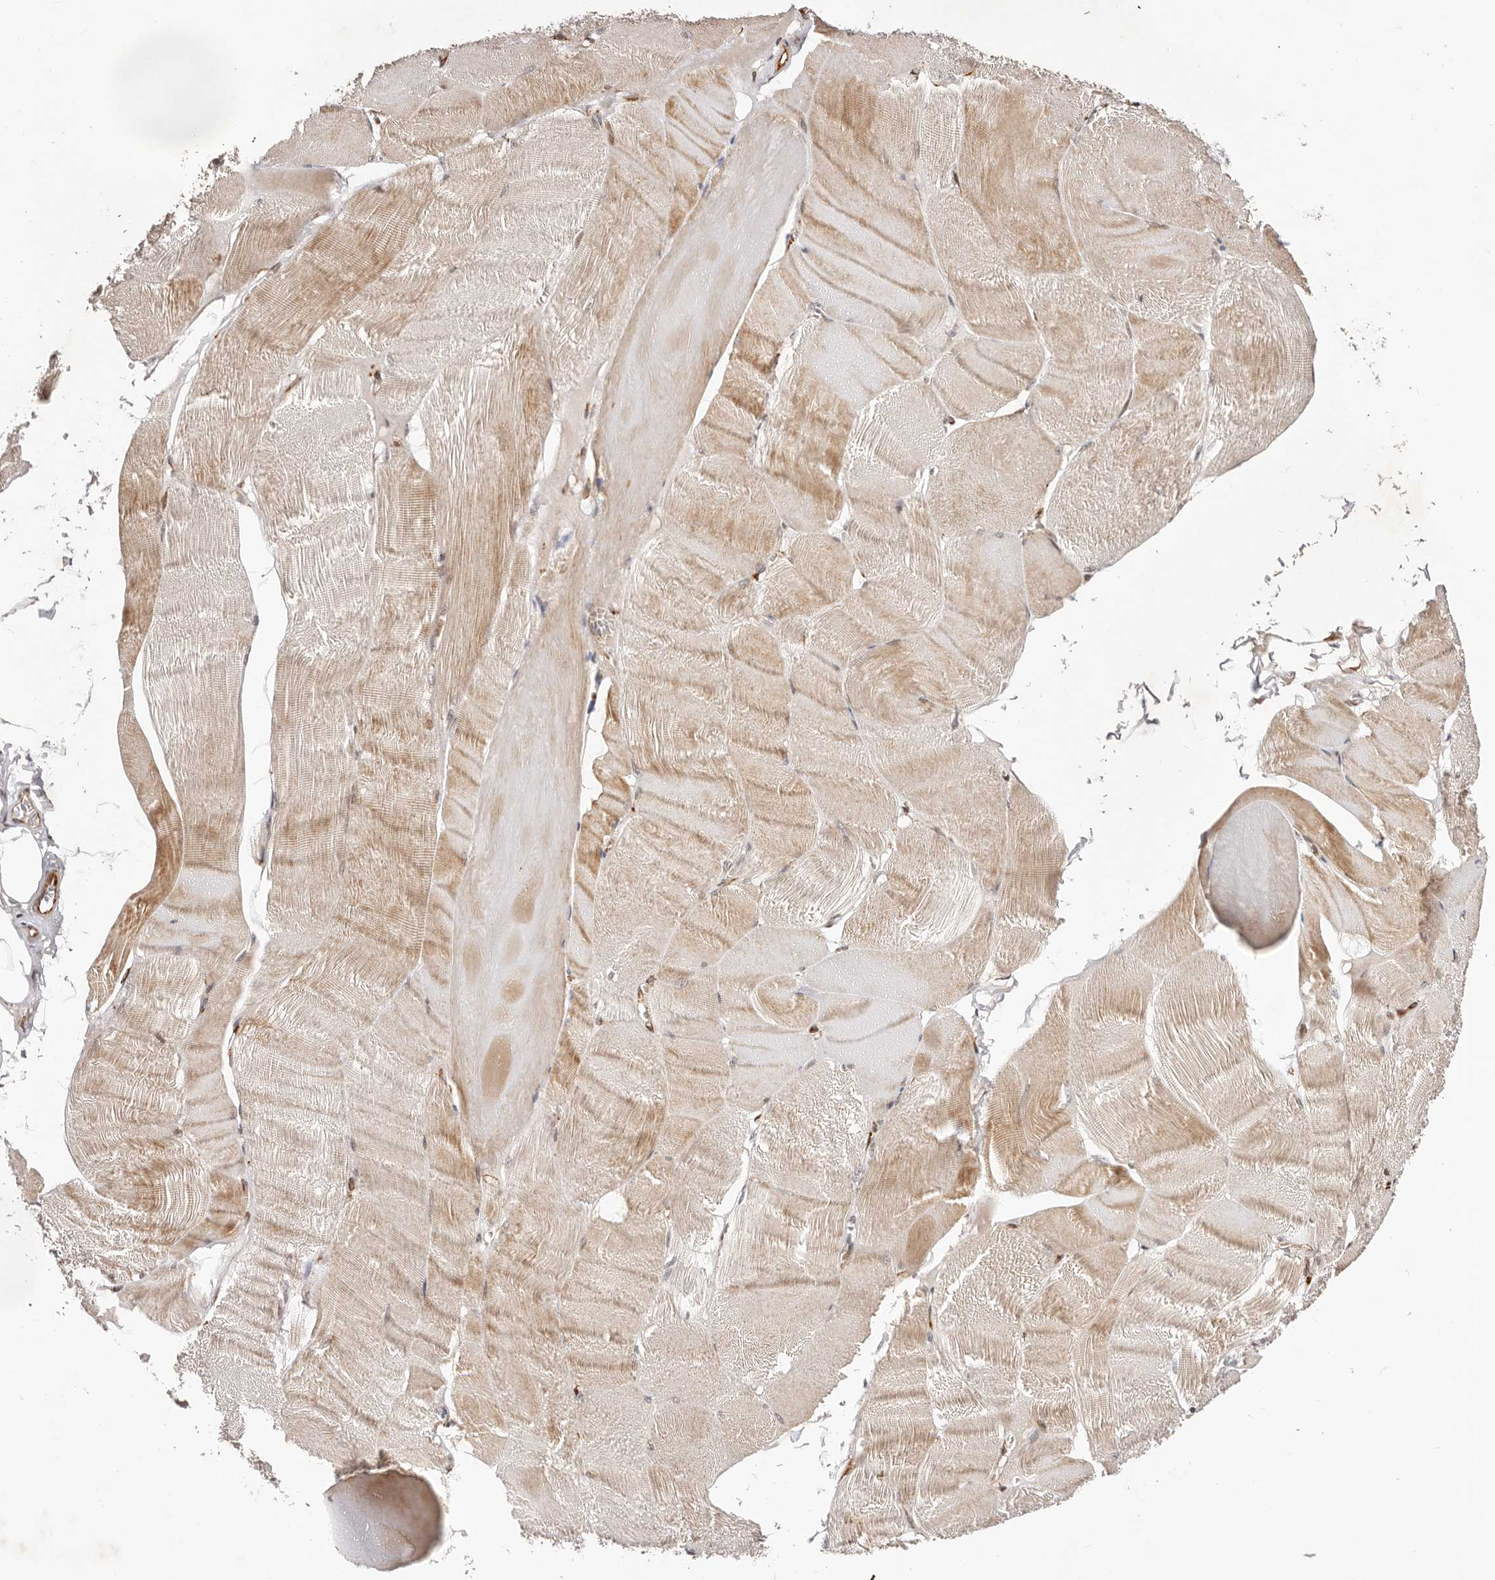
{"staining": {"intensity": "moderate", "quantity": "<25%", "location": "cytoplasmic/membranous"}, "tissue": "skeletal muscle", "cell_type": "Myocytes", "image_type": "normal", "snomed": [{"axis": "morphology", "description": "Normal tissue, NOS"}, {"axis": "morphology", "description": "Basal cell carcinoma"}, {"axis": "topography", "description": "Skeletal muscle"}], "caption": "Normal skeletal muscle displays moderate cytoplasmic/membranous expression in about <25% of myocytes, visualized by immunohistochemistry. The staining was performed using DAB (3,3'-diaminobenzidine) to visualize the protein expression in brown, while the nuclei were stained in blue with hematoxylin (Magnification: 20x).", "gene": "BCL2L15", "patient": {"sex": "female", "age": 64}}